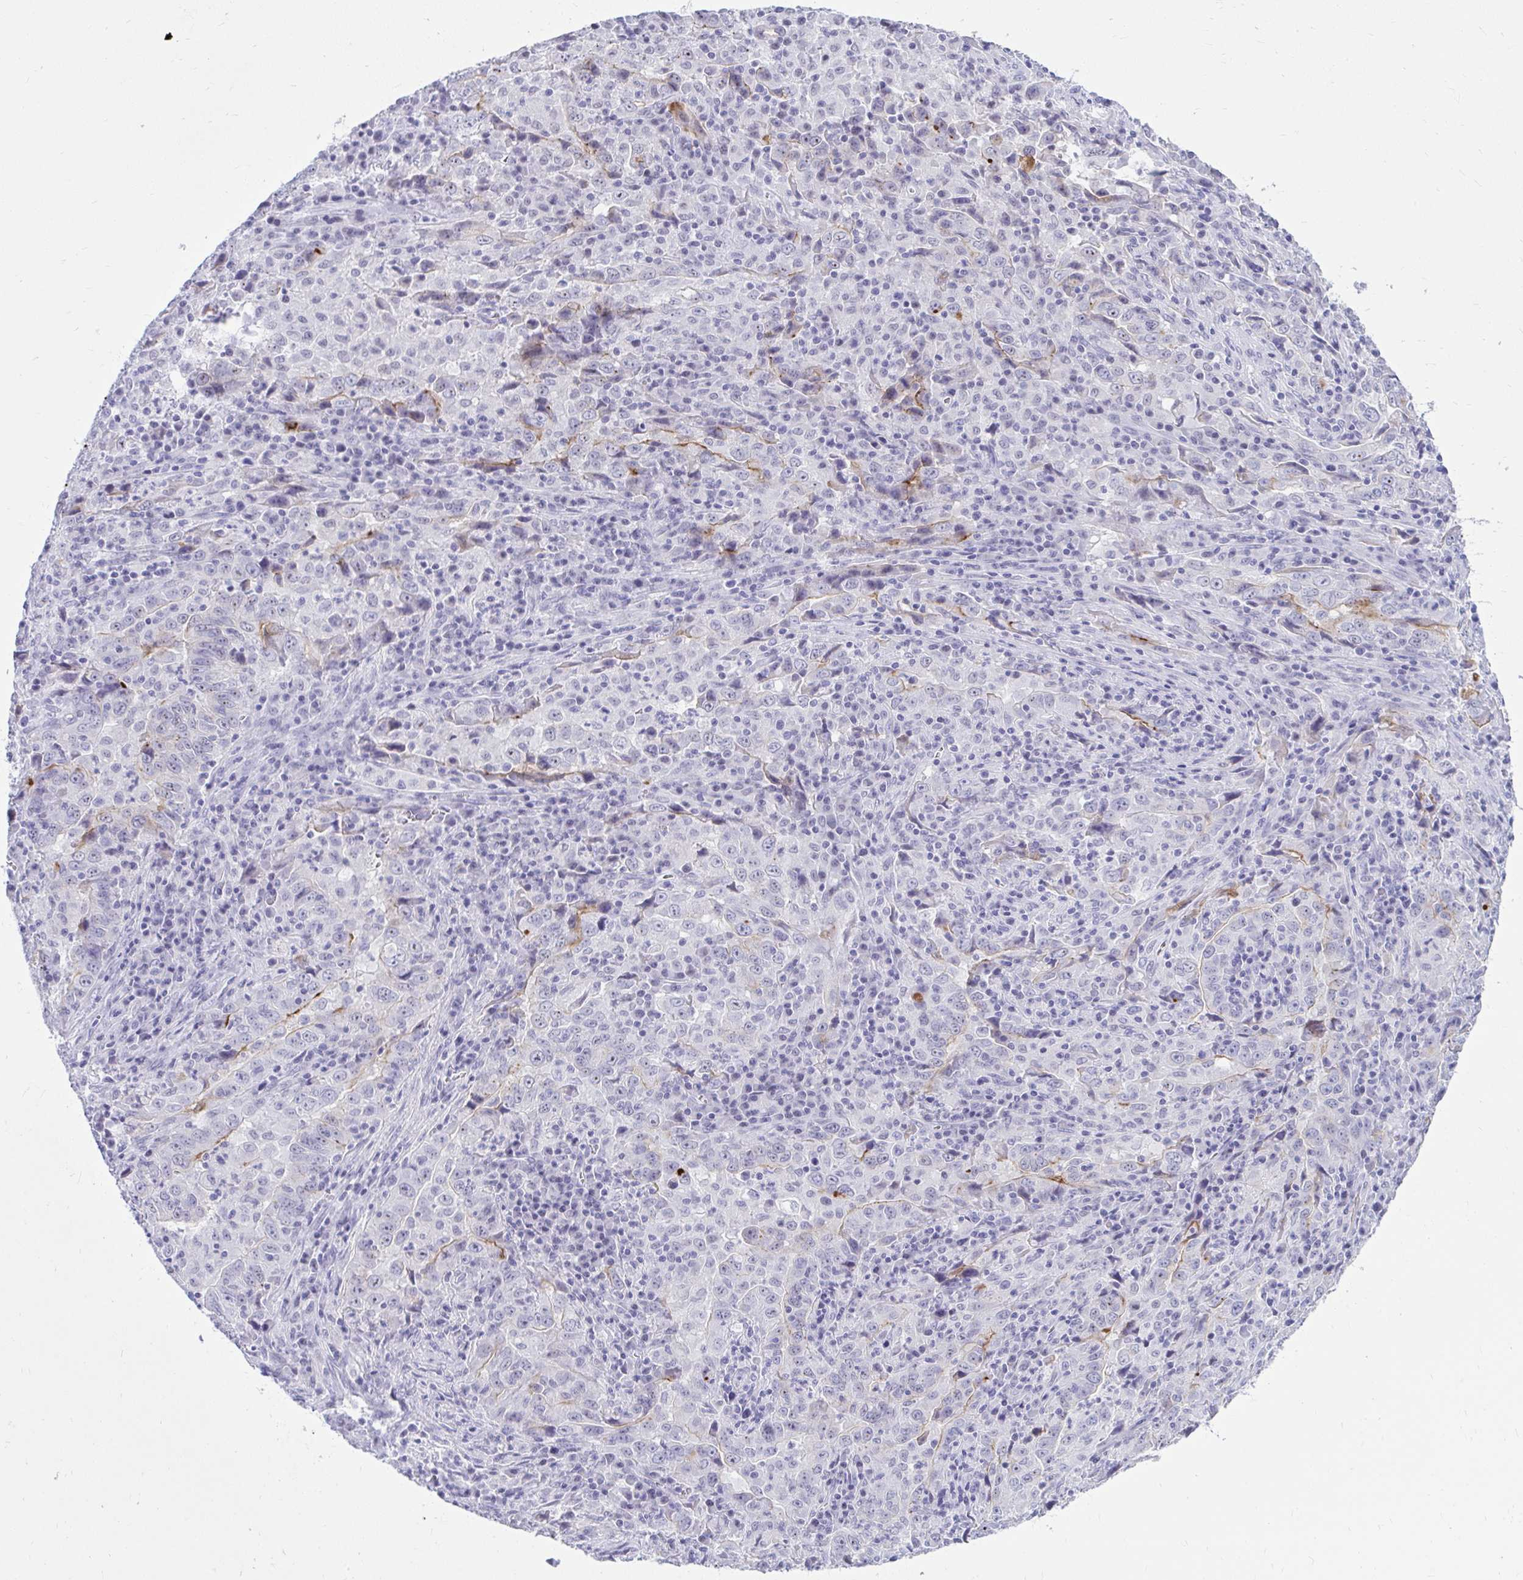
{"staining": {"intensity": "weak", "quantity": "<25%", "location": "cytoplasmic/membranous"}, "tissue": "lung cancer", "cell_type": "Tumor cells", "image_type": "cancer", "snomed": [{"axis": "morphology", "description": "Adenocarcinoma, NOS"}, {"axis": "topography", "description": "Lung"}], "caption": "Protein analysis of lung cancer reveals no significant positivity in tumor cells.", "gene": "OR5F1", "patient": {"sex": "male", "age": 67}}